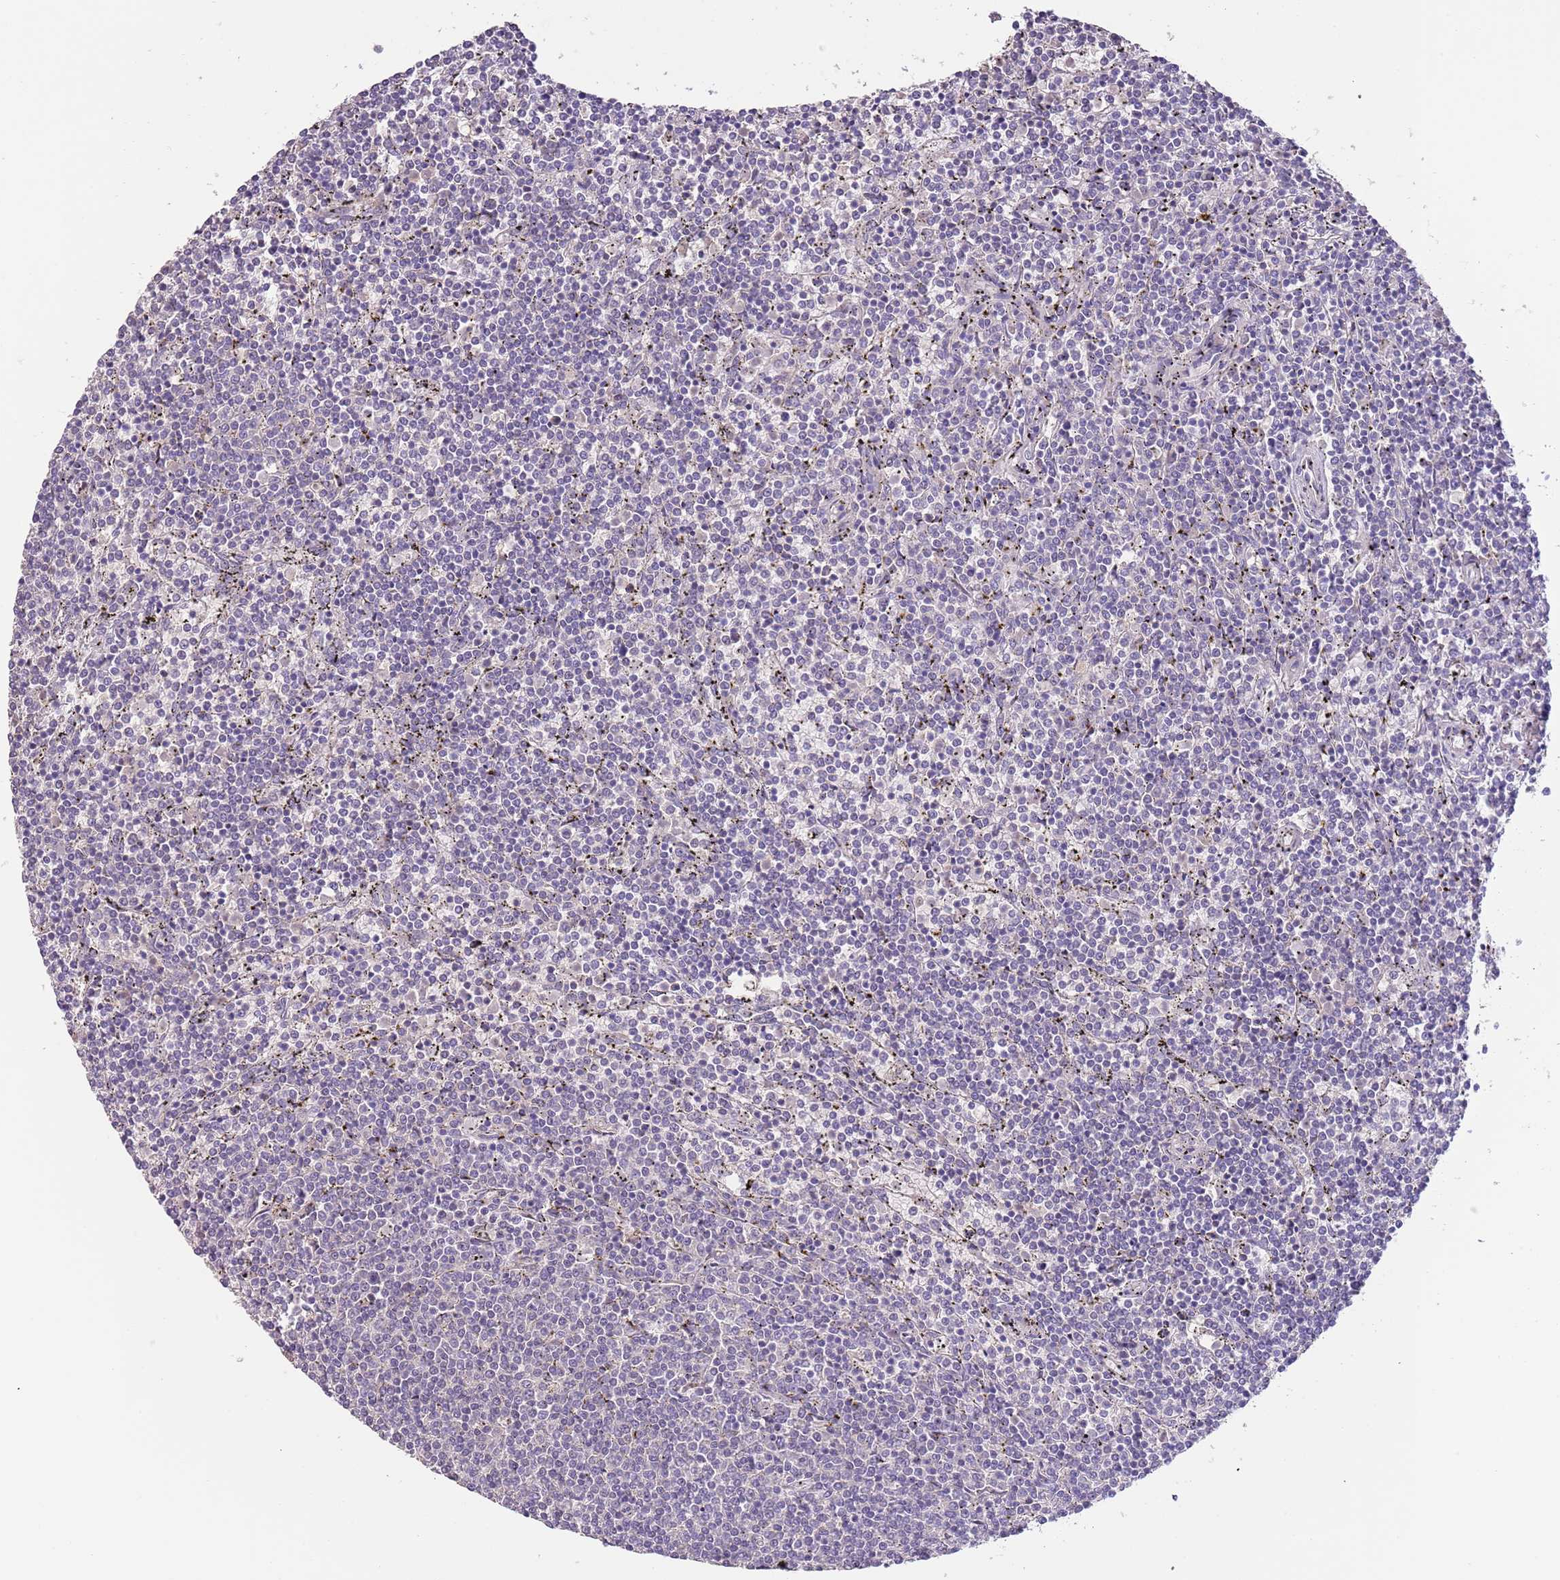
{"staining": {"intensity": "negative", "quantity": "none", "location": "none"}, "tissue": "lymphoma", "cell_type": "Tumor cells", "image_type": "cancer", "snomed": [{"axis": "morphology", "description": "Malignant lymphoma, non-Hodgkin's type, Low grade"}, {"axis": "topography", "description": "Spleen"}], "caption": "A high-resolution photomicrograph shows immunohistochemistry (IHC) staining of low-grade malignant lymphoma, non-Hodgkin's type, which demonstrates no significant staining in tumor cells.", "gene": "ZNF658", "patient": {"sex": "female", "age": 50}}